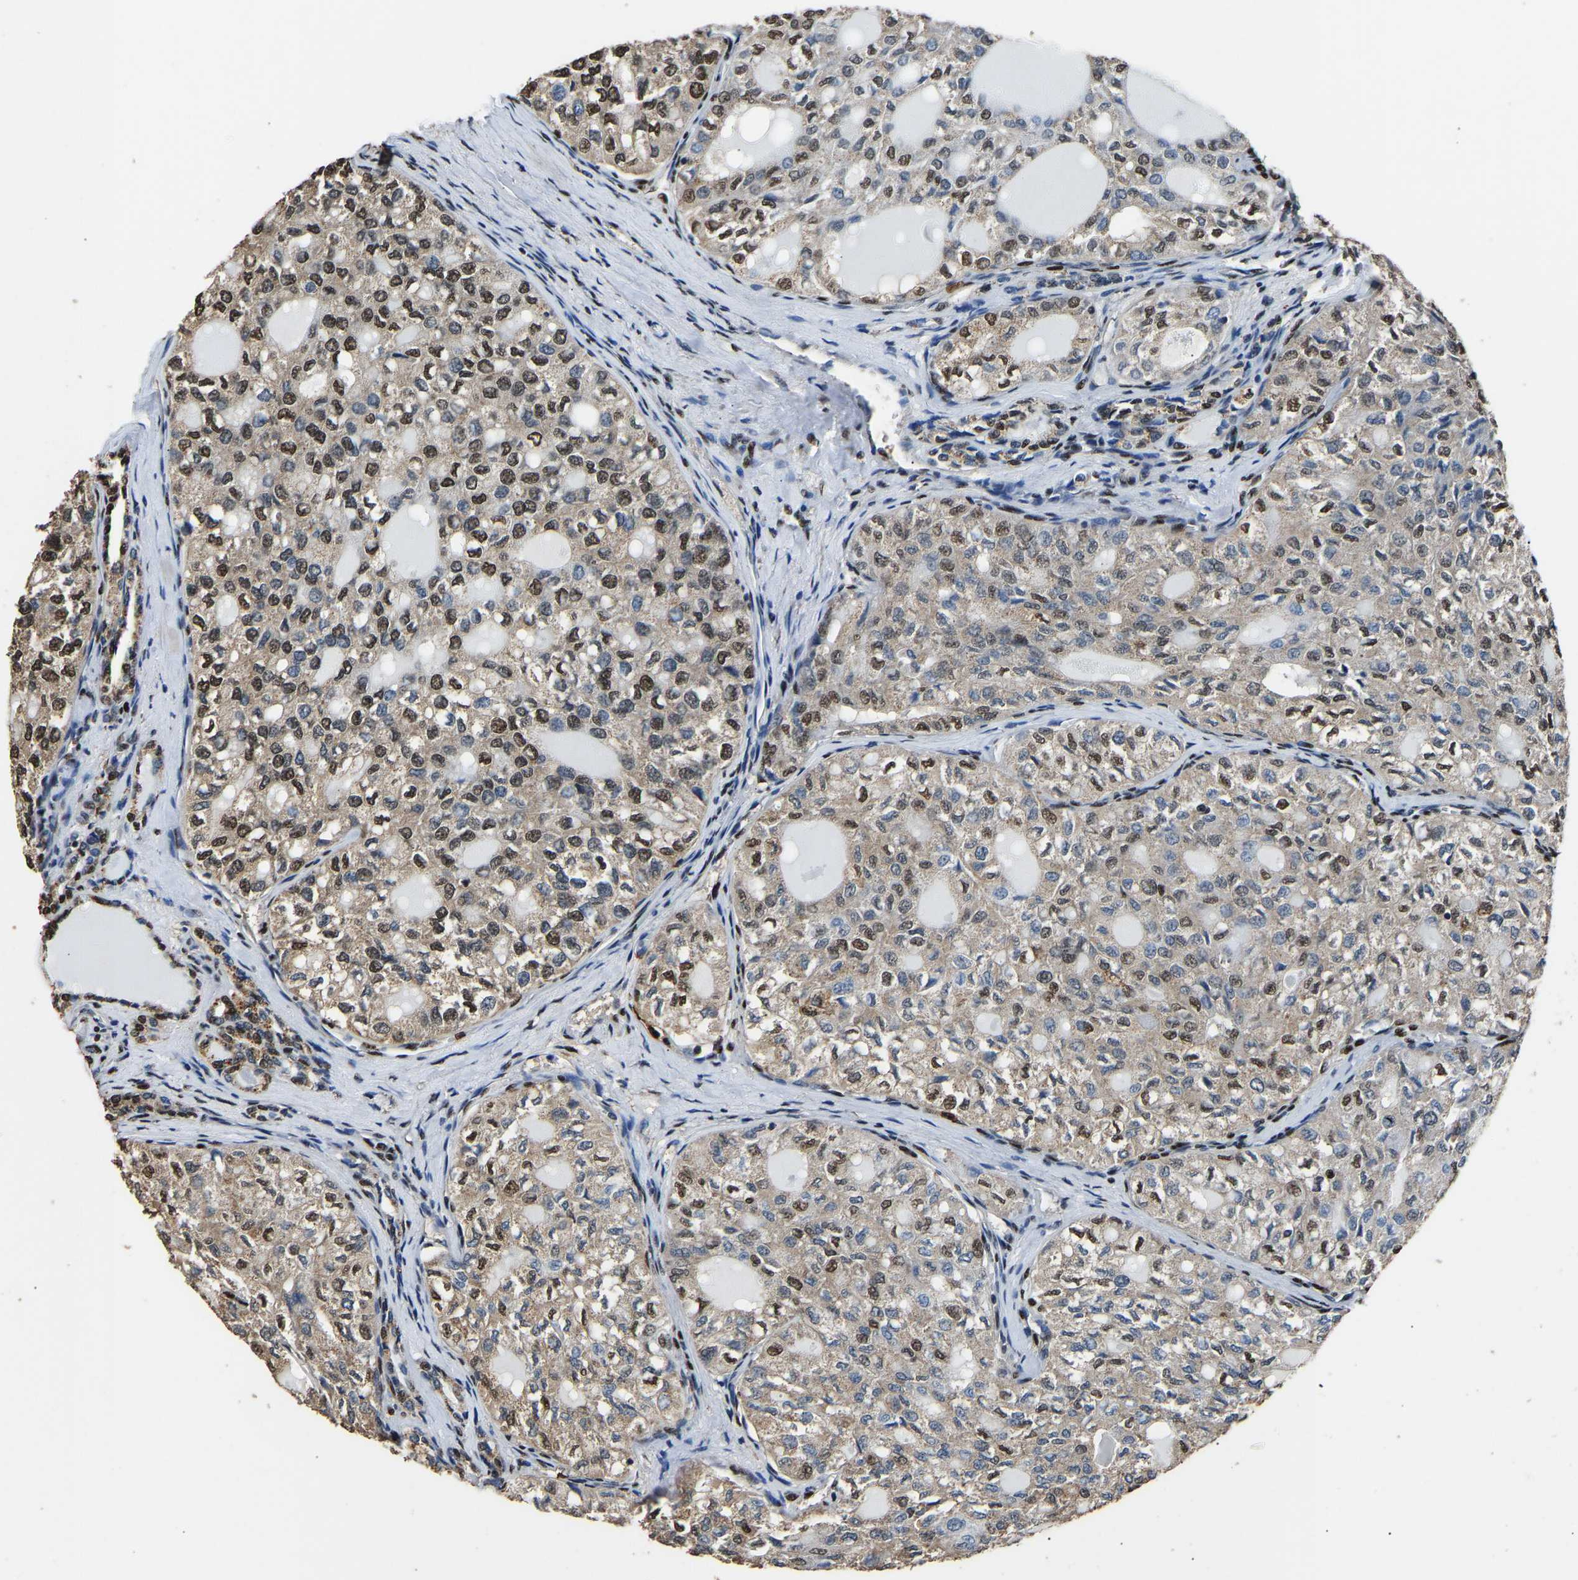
{"staining": {"intensity": "moderate", "quantity": ">75%", "location": "cytoplasmic/membranous,nuclear"}, "tissue": "thyroid cancer", "cell_type": "Tumor cells", "image_type": "cancer", "snomed": [{"axis": "morphology", "description": "Follicular adenoma carcinoma, NOS"}, {"axis": "topography", "description": "Thyroid gland"}], "caption": "Human thyroid follicular adenoma carcinoma stained for a protein (brown) shows moderate cytoplasmic/membranous and nuclear positive staining in approximately >75% of tumor cells.", "gene": "SAFB", "patient": {"sex": "male", "age": 75}}